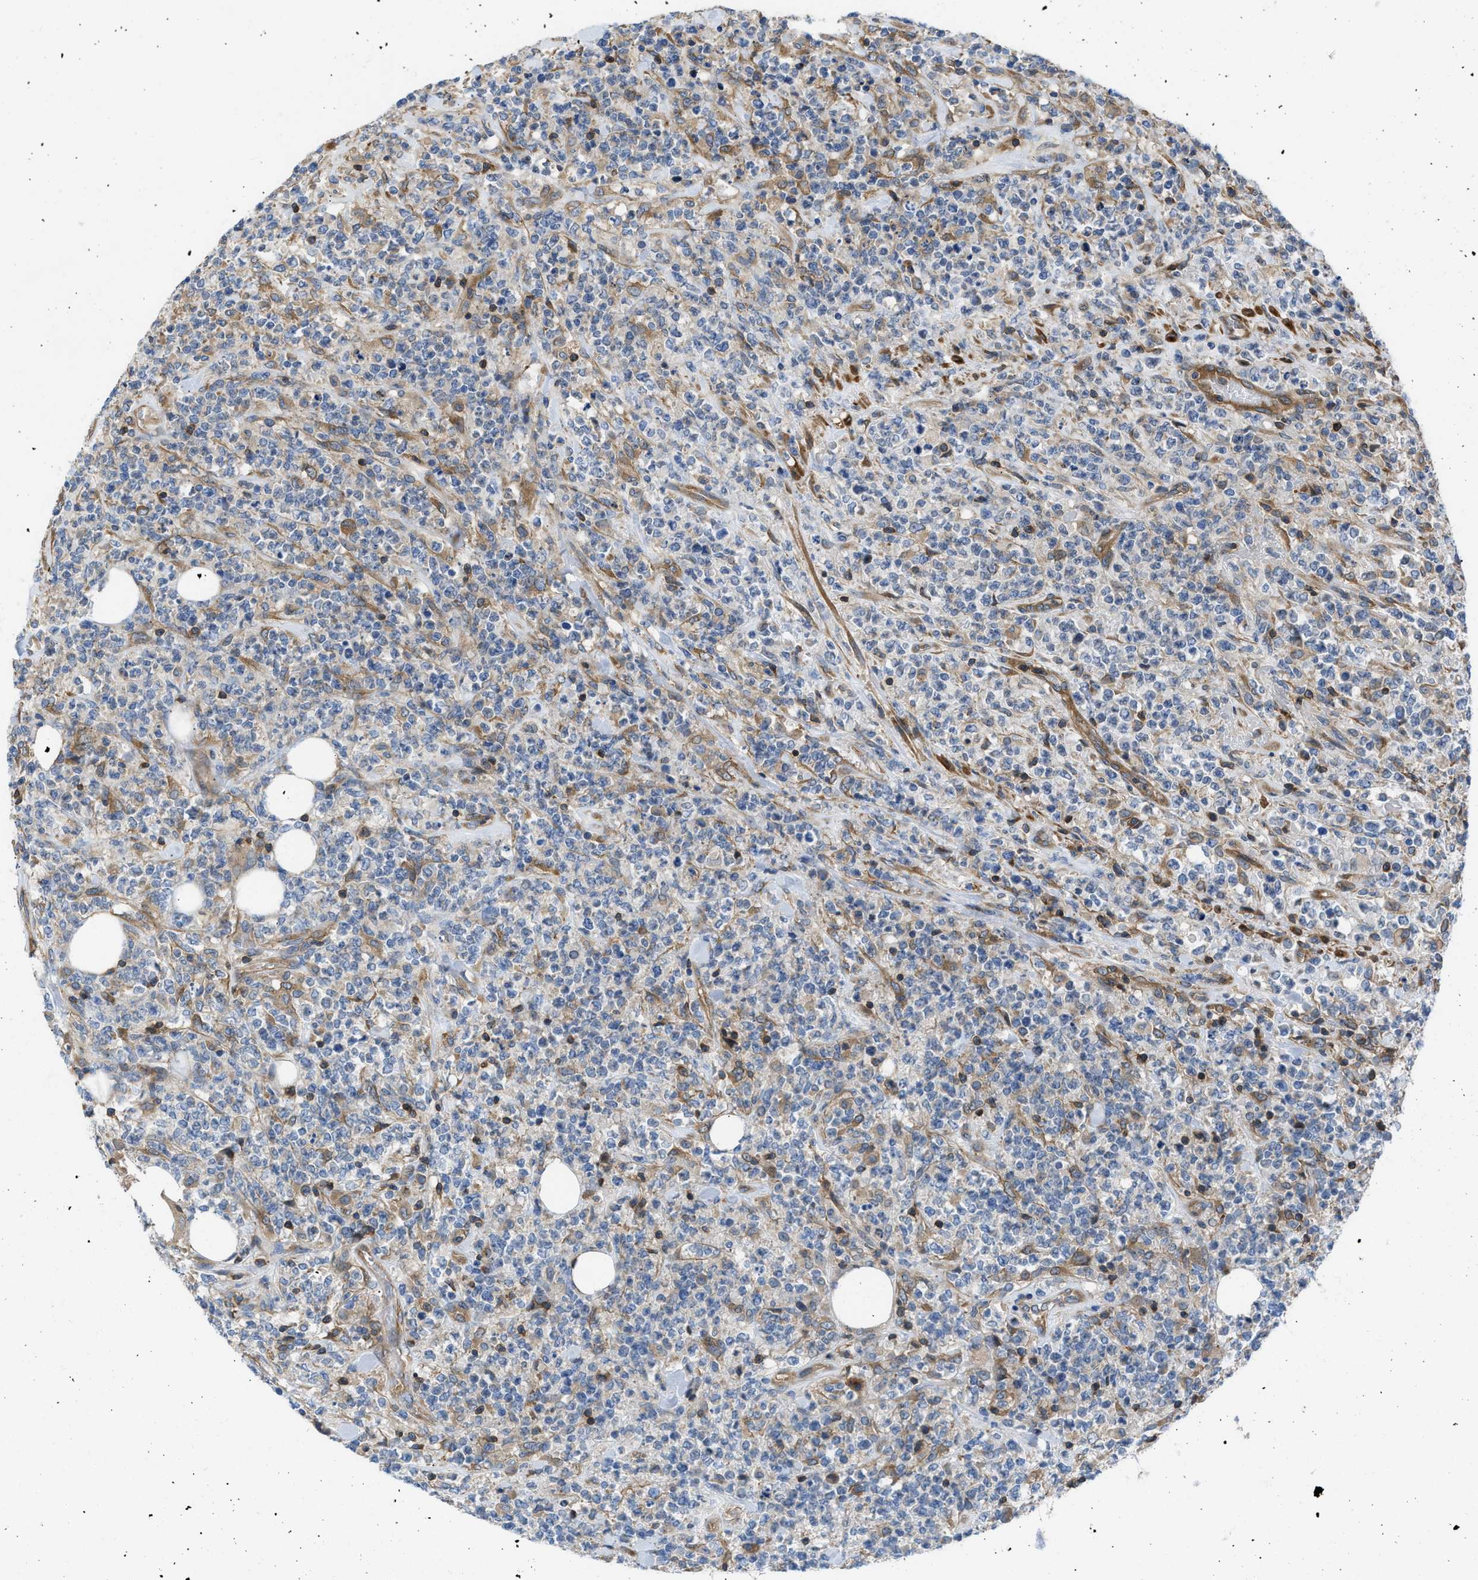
{"staining": {"intensity": "negative", "quantity": "none", "location": "none"}, "tissue": "lymphoma", "cell_type": "Tumor cells", "image_type": "cancer", "snomed": [{"axis": "morphology", "description": "Malignant lymphoma, non-Hodgkin's type, High grade"}, {"axis": "topography", "description": "Soft tissue"}], "caption": "An immunohistochemistry (IHC) micrograph of lymphoma is shown. There is no staining in tumor cells of lymphoma. Brightfield microscopy of IHC stained with DAB (3,3'-diaminobenzidine) (brown) and hematoxylin (blue), captured at high magnification.", "gene": "CHKB", "patient": {"sex": "male", "age": 18}}